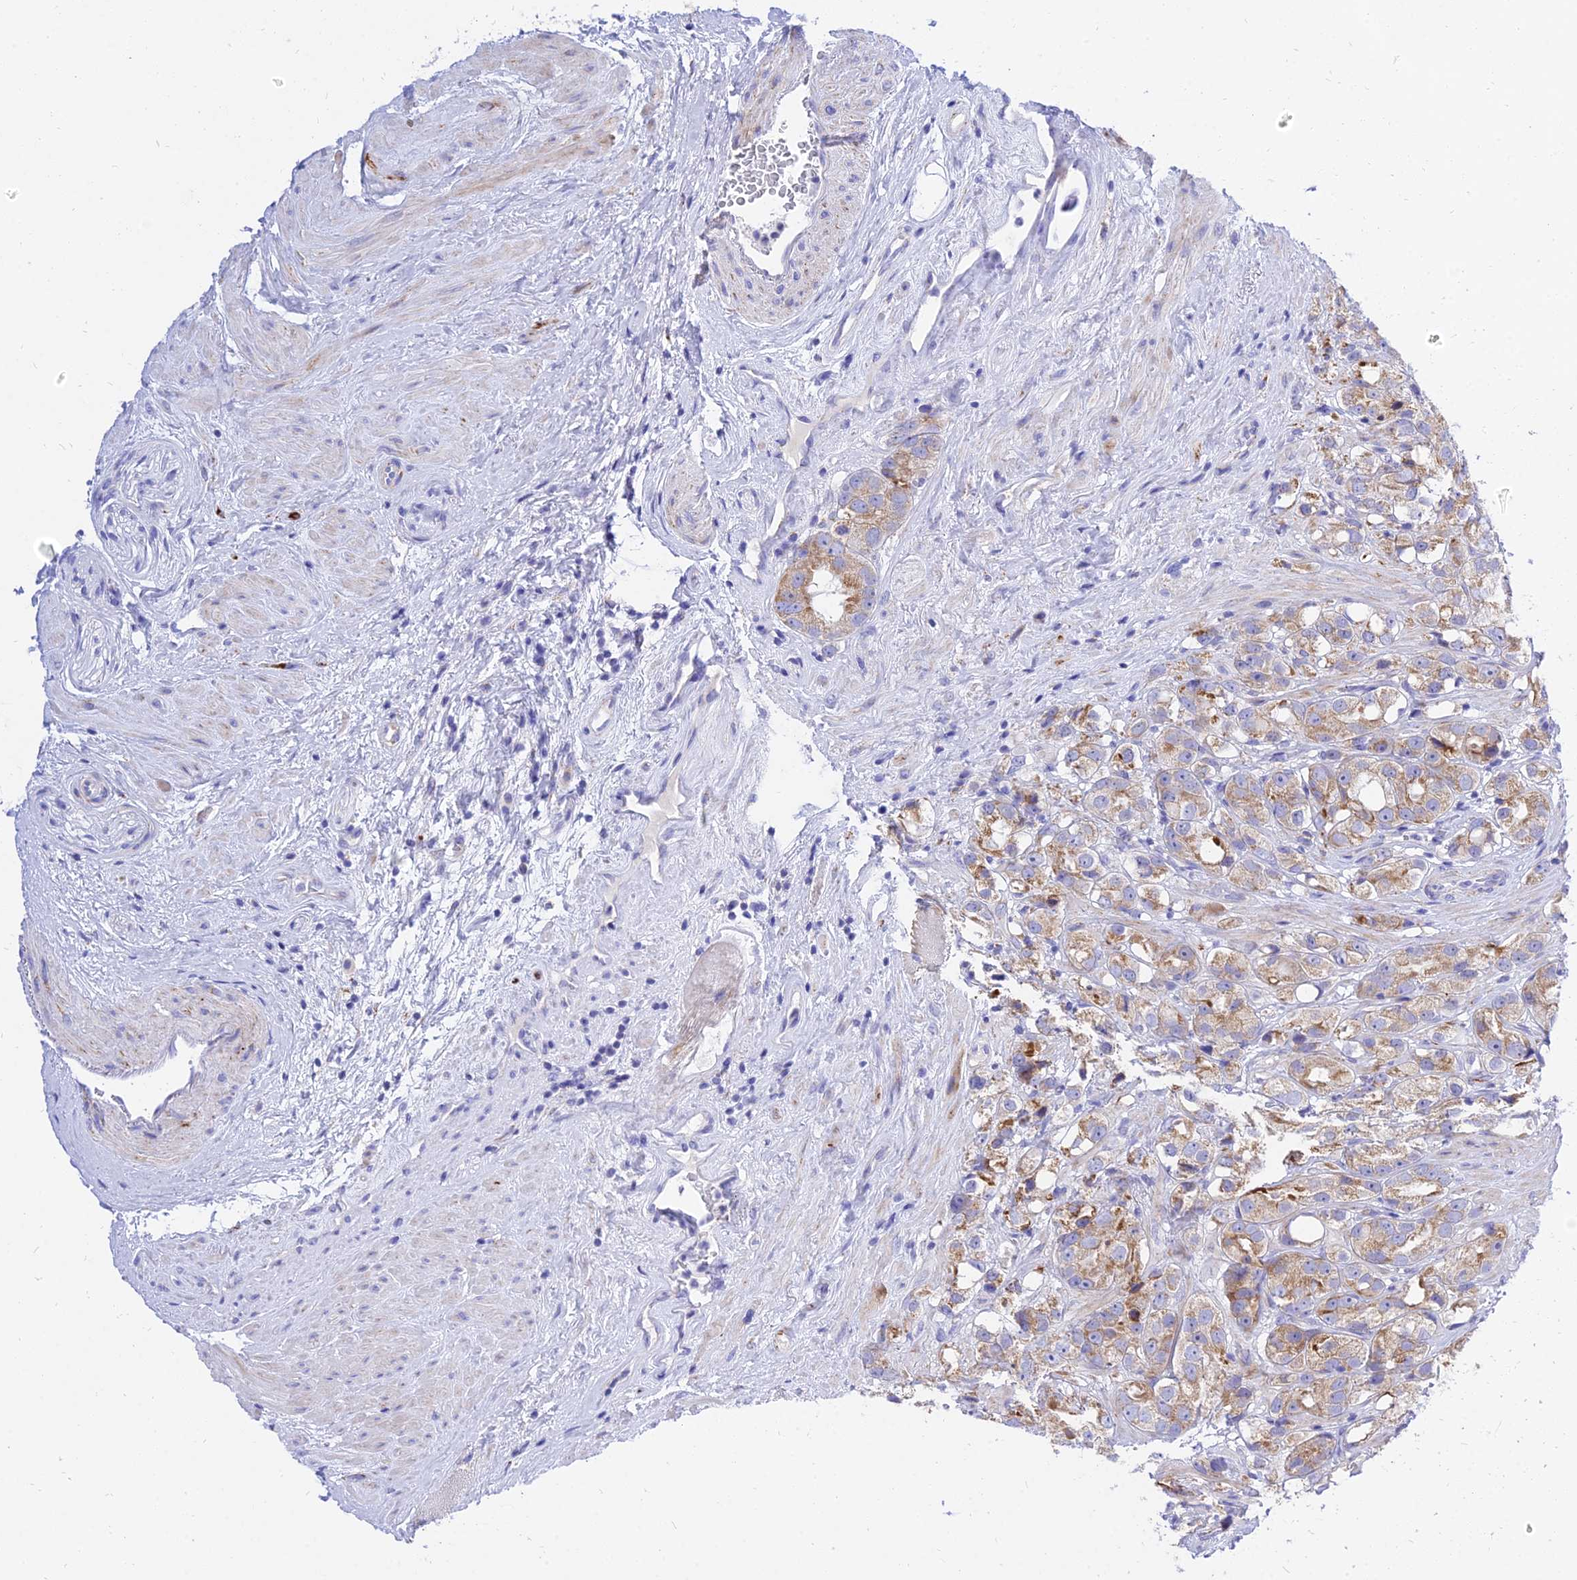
{"staining": {"intensity": "moderate", "quantity": ">75%", "location": "cytoplasmic/membranous"}, "tissue": "prostate cancer", "cell_type": "Tumor cells", "image_type": "cancer", "snomed": [{"axis": "morphology", "description": "Adenocarcinoma, NOS"}, {"axis": "topography", "description": "Prostate"}], "caption": "Immunohistochemical staining of human prostate adenocarcinoma exhibits moderate cytoplasmic/membranous protein expression in approximately >75% of tumor cells.", "gene": "PKN3", "patient": {"sex": "male", "age": 79}}